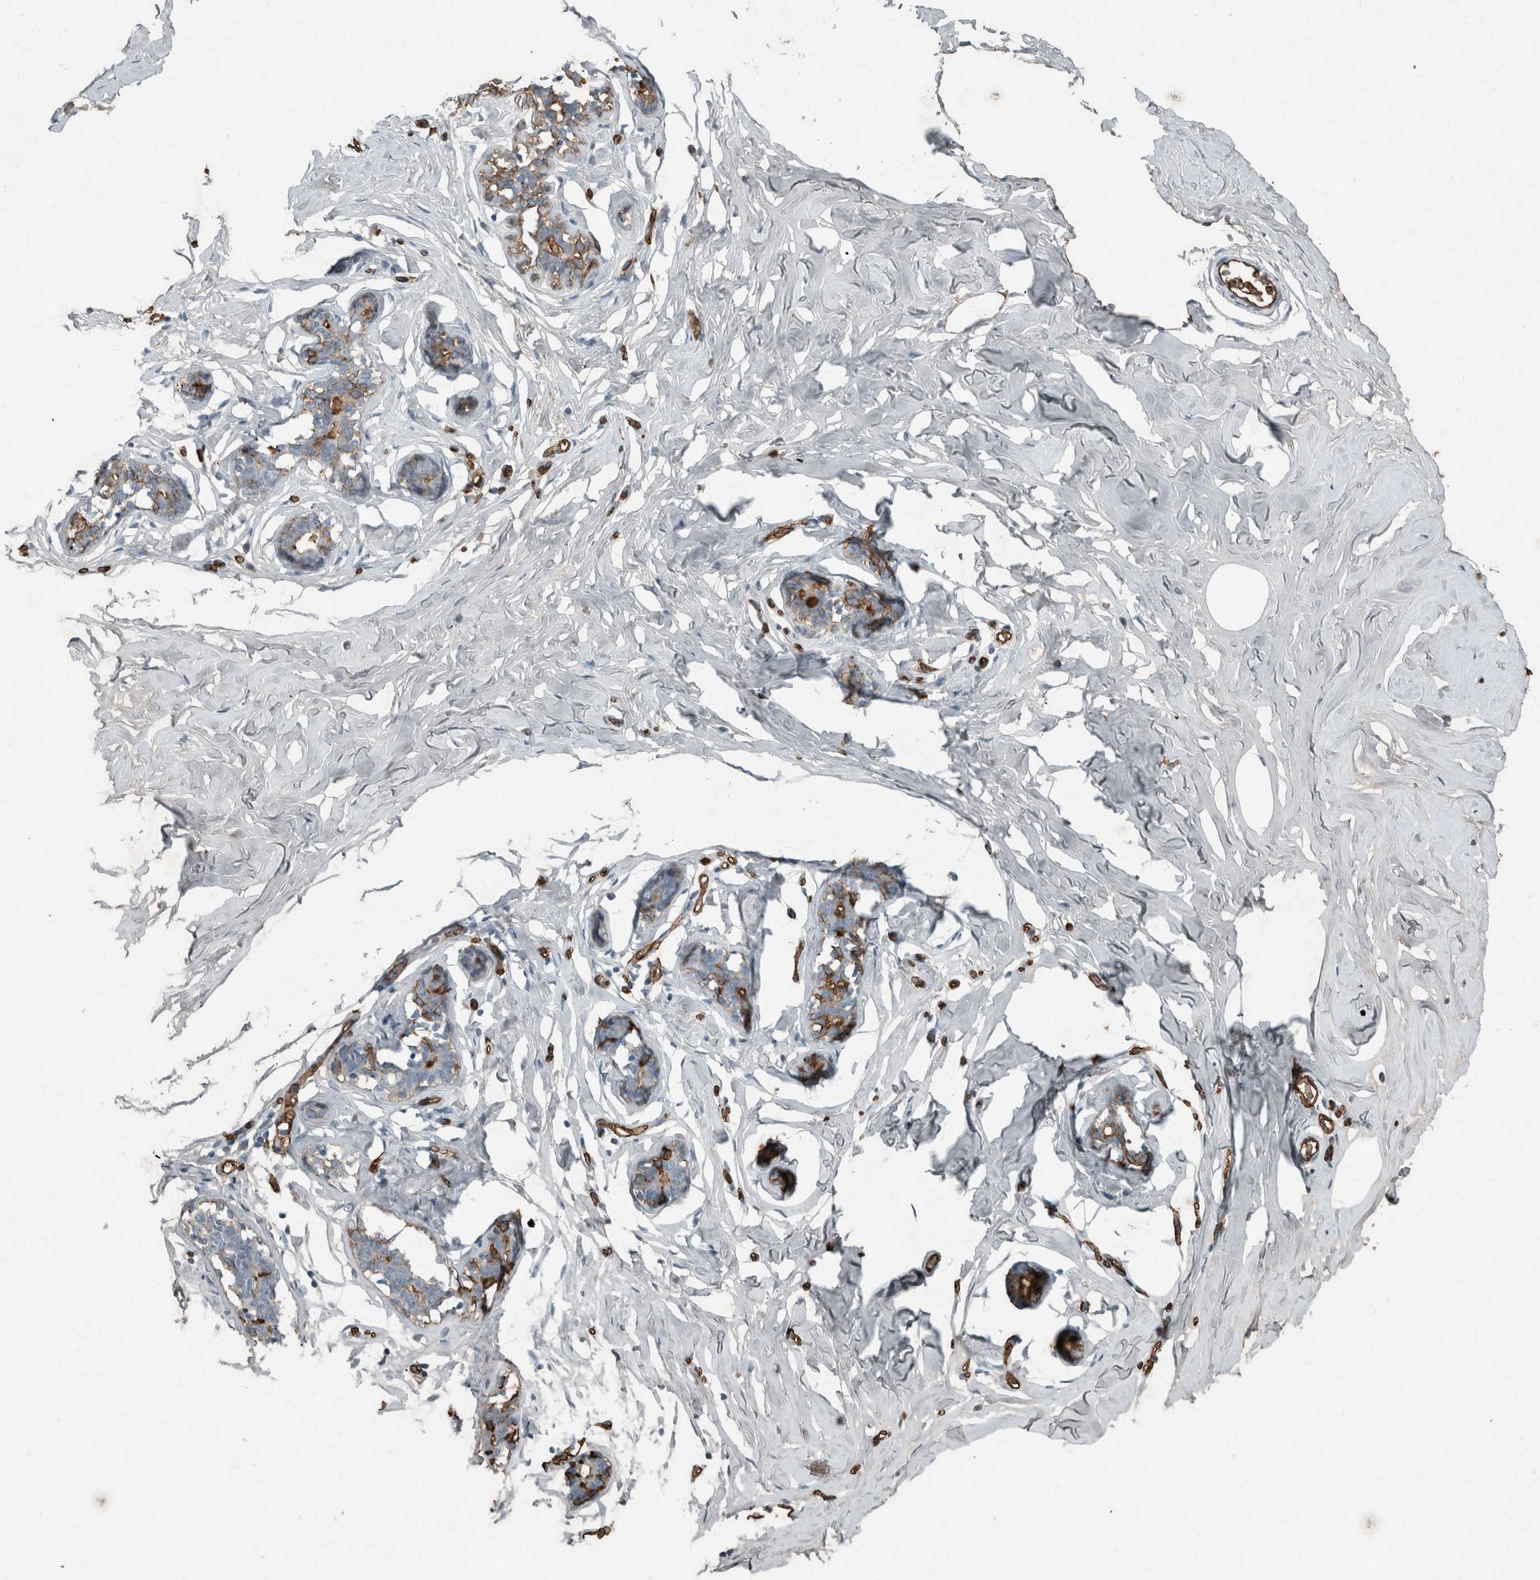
{"staining": {"intensity": "negative", "quantity": ">75%", "location": "none"}, "tissue": "adipose tissue", "cell_type": "Adipocytes", "image_type": "normal", "snomed": [{"axis": "morphology", "description": "Normal tissue, NOS"}, {"axis": "morphology", "description": "Fibrosis, NOS"}, {"axis": "topography", "description": "Breast"}, {"axis": "topography", "description": "Adipose tissue"}], "caption": "A photomicrograph of human adipose tissue is negative for staining in adipocytes. Nuclei are stained in blue.", "gene": "LBP", "patient": {"sex": "female", "age": 39}}